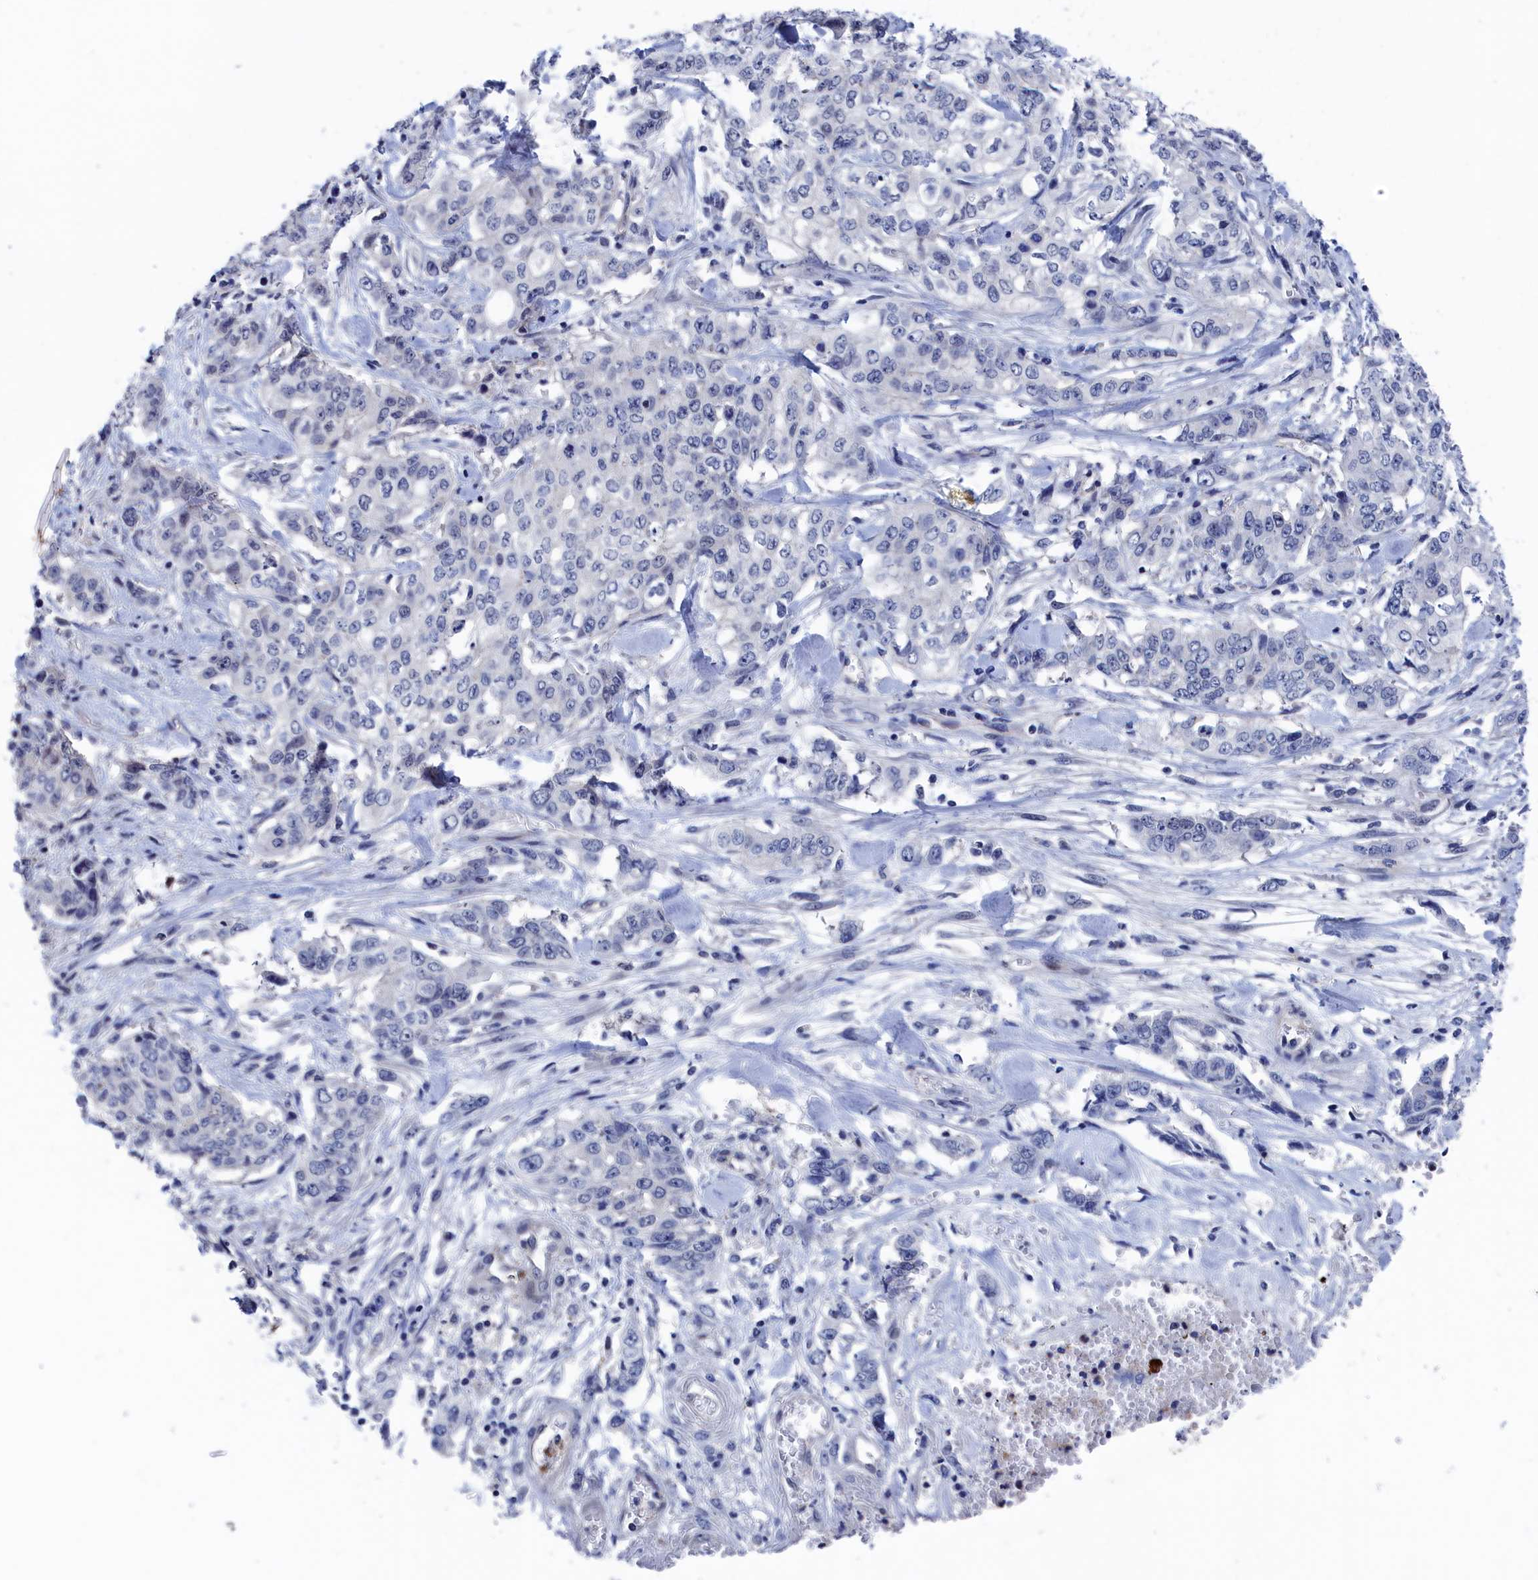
{"staining": {"intensity": "negative", "quantity": "none", "location": "none"}, "tissue": "stomach cancer", "cell_type": "Tumor cells", "image_type": "cancer", "snomed": [{"axis": "morphology", "description": "Adenocarcinoma, NOS"}, {"axis": "topography", "description": "Stomach, upper"}], "caption": "Tumor cells show no significant expression in stomach cancer. Nuclei are stained in blue.", "gene": "MARCHF3", "patient": {"sex": "male", "age": 62}}